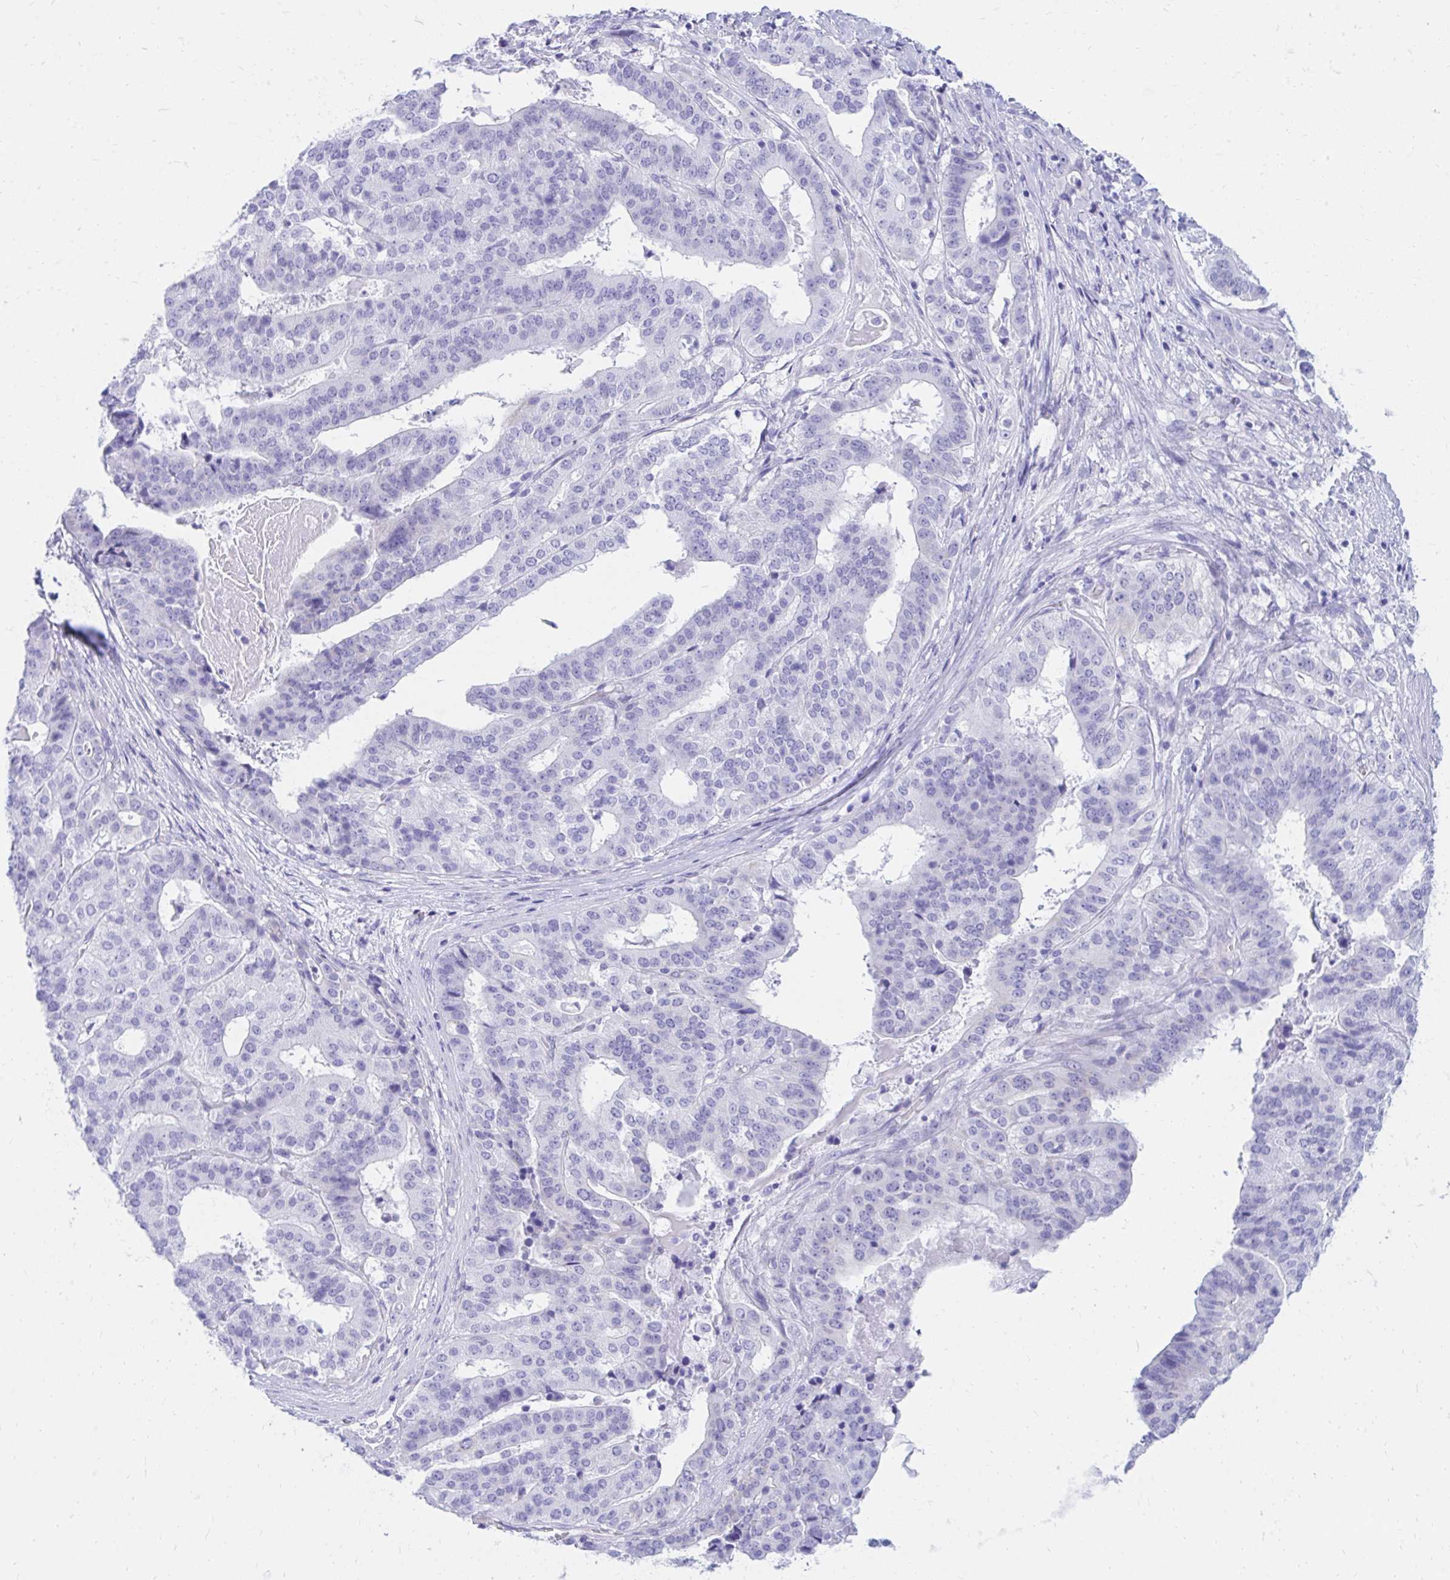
{"staining": {"intensity": "negative", "quantity": "none", "location": "none"}, "tissue": "stomach cancer", "cell_type": "Tumor cells", "image_type": "cancer", "snomed": [{"axis": "morphology", "description": "Adenocarcinoma, NOS"}, {"axis": "topography", "description": "Stomach"}], "caption": "Tumor cells show no significant protein positivity in stomach adenocarcinoma.", "gene": "SHISA8", "patient": {"sex": "male", "age": 48}}